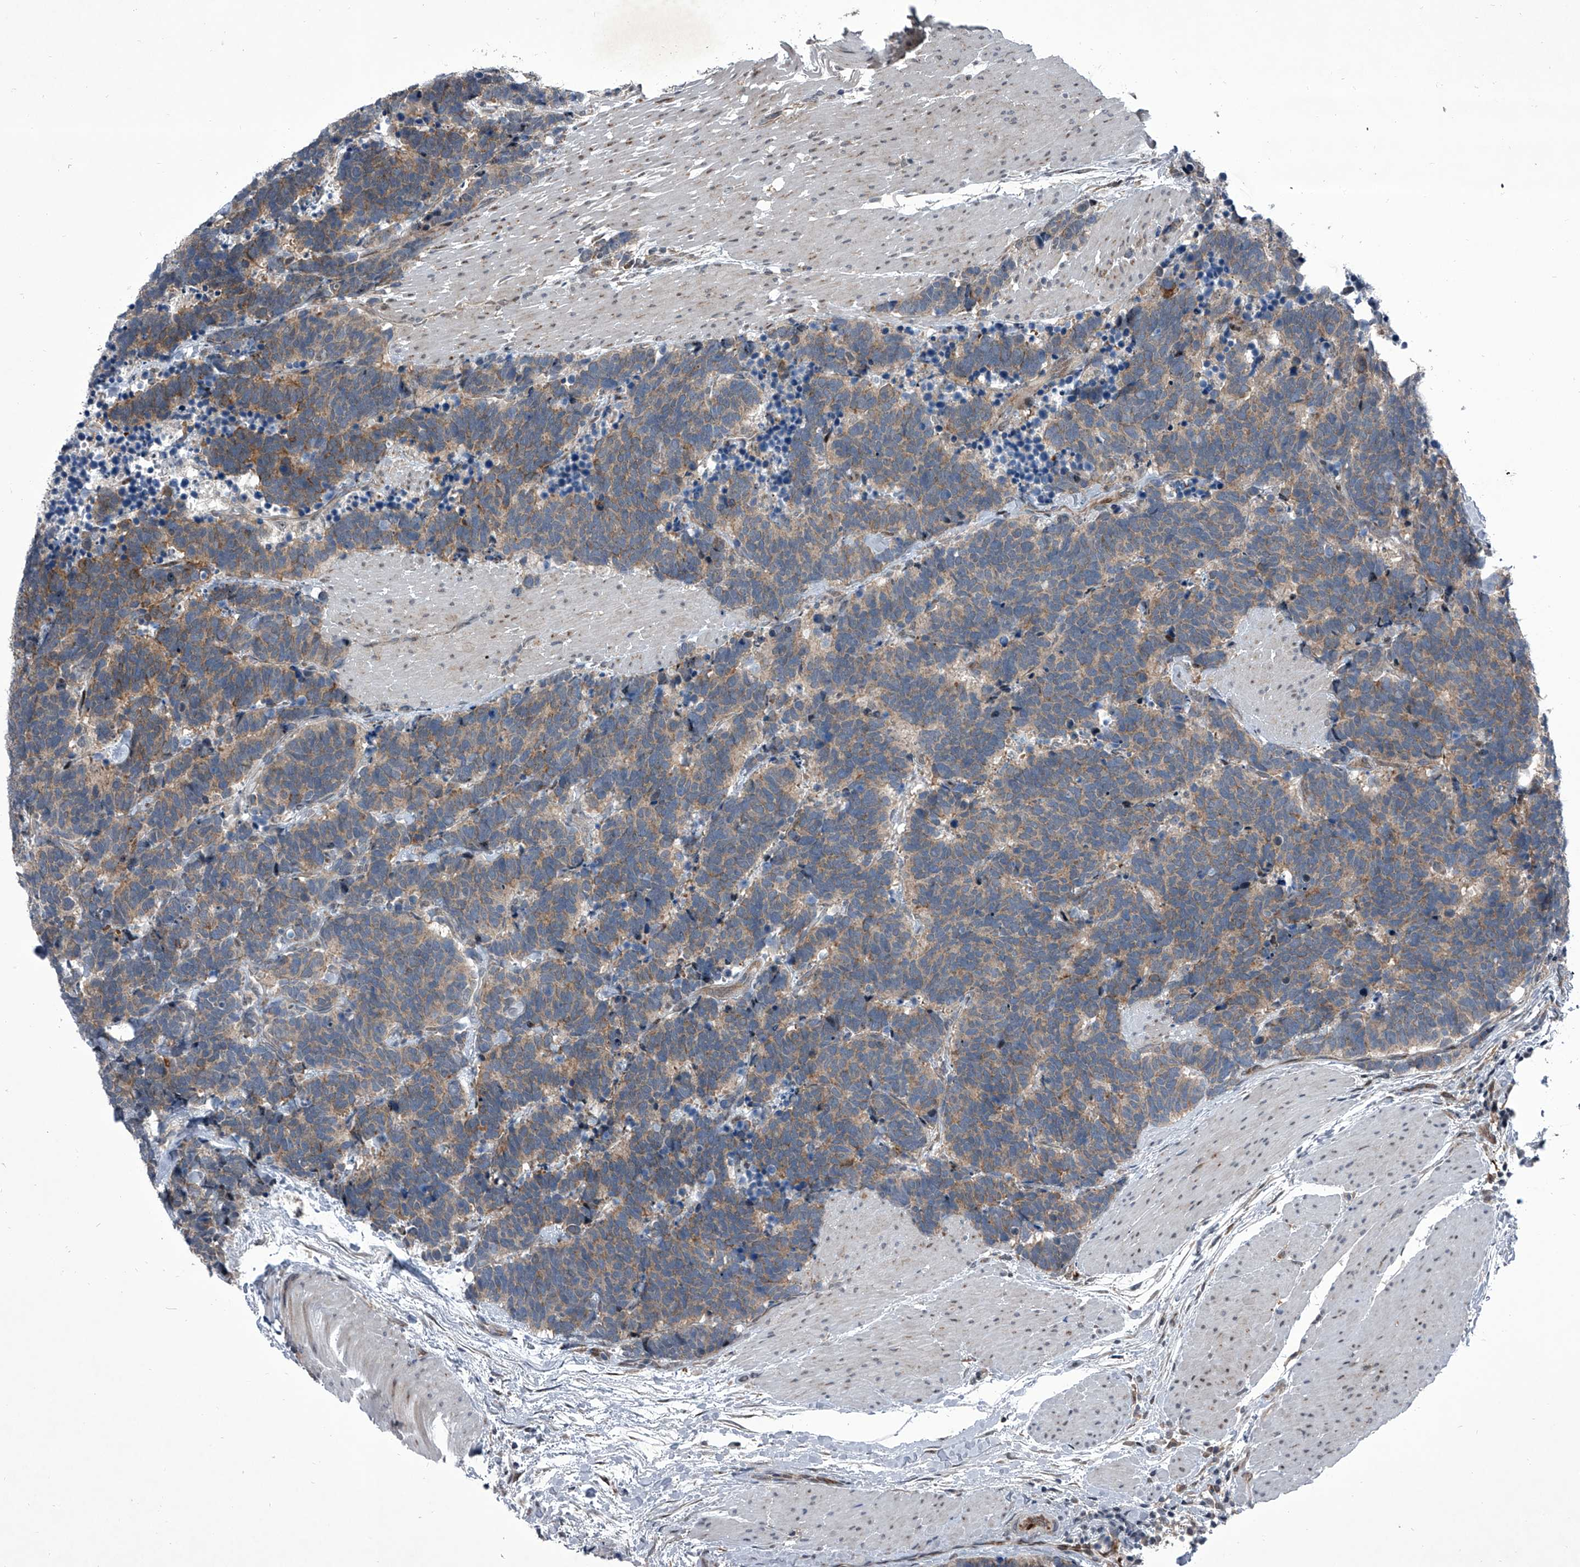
{"staining": {"intensity": "weak", "quantity": ">75%", "location": "cytoplasmic/membranous"}, "tissue": "carcinoid", "cell_type": "Tumor cells", "image_type": "cancer", "snomed": [{"axis": "morphology", "description": "Carcinoma, NOS"}, {"axis": "morphology", "description": "Carcinoid, malignant, NOS"}, {"axis": "topography", "description": "Urinary bladder"}], "caption": "The photomicrograph exhibits a brown stain indicating the presence of a protein in the cytoplasmic/membranous of tumor cells in carcinoma.", "gene": "ELK4", "patient": {"sex": "male", "age": 57}}